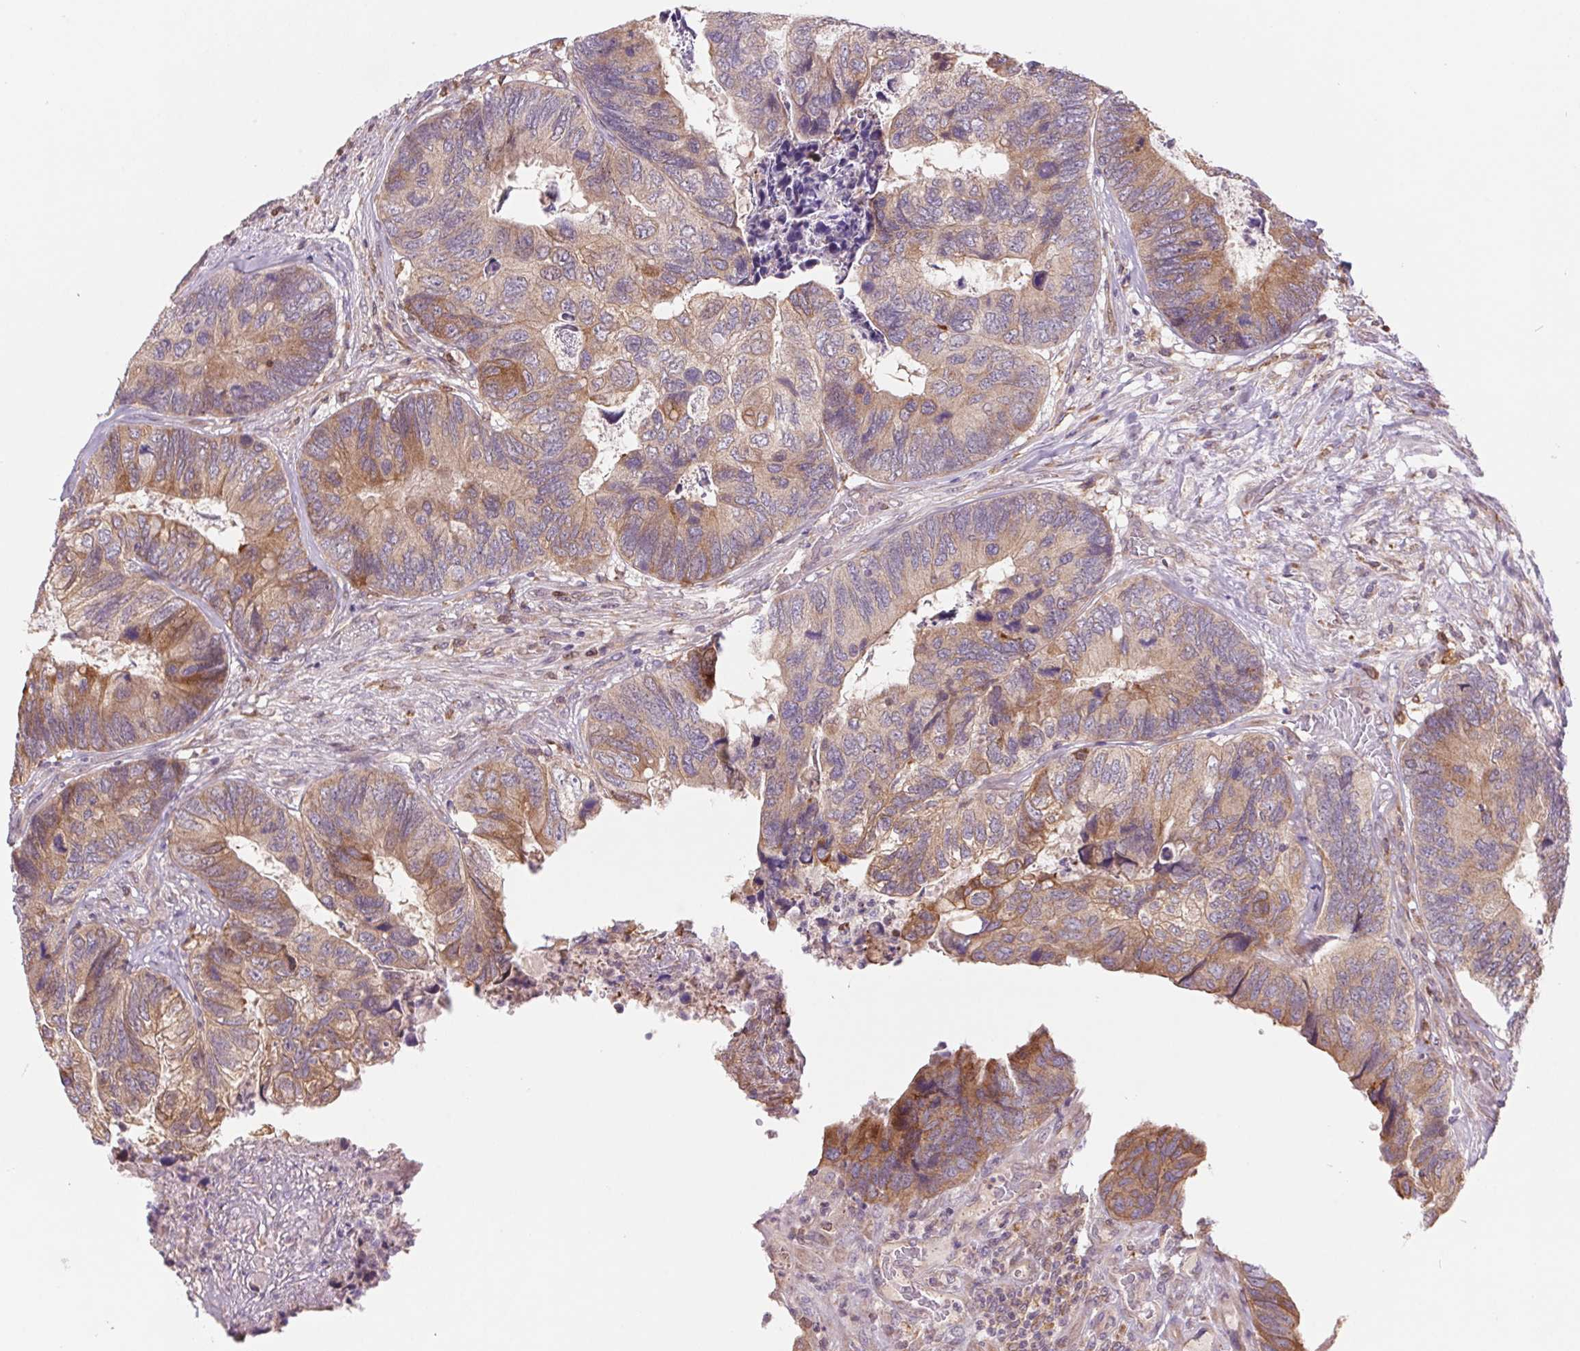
{"staining": {"intensity": "moderate", "quantity": ">75%", "location": "cytoplasmic/membranous"}, "tissue": "colorectal cancer", "cell_type": "Tumor cells", "image_type": "cancer", "snomed": [{"axis": "morphology", "description": "Adenocarcinoma, NOS"}, {"axis": "topography", "description": "Colon"}], "caption": "A high-resolution image shows IHC staining of colorectal cancer (adenocarcinoma), which demonstrates moderate cytoplasmic/membranous expression in approximately >75% of tumor cells.", "gene": "KLHL20", "patient": {"sex": "female", "age": 67}}